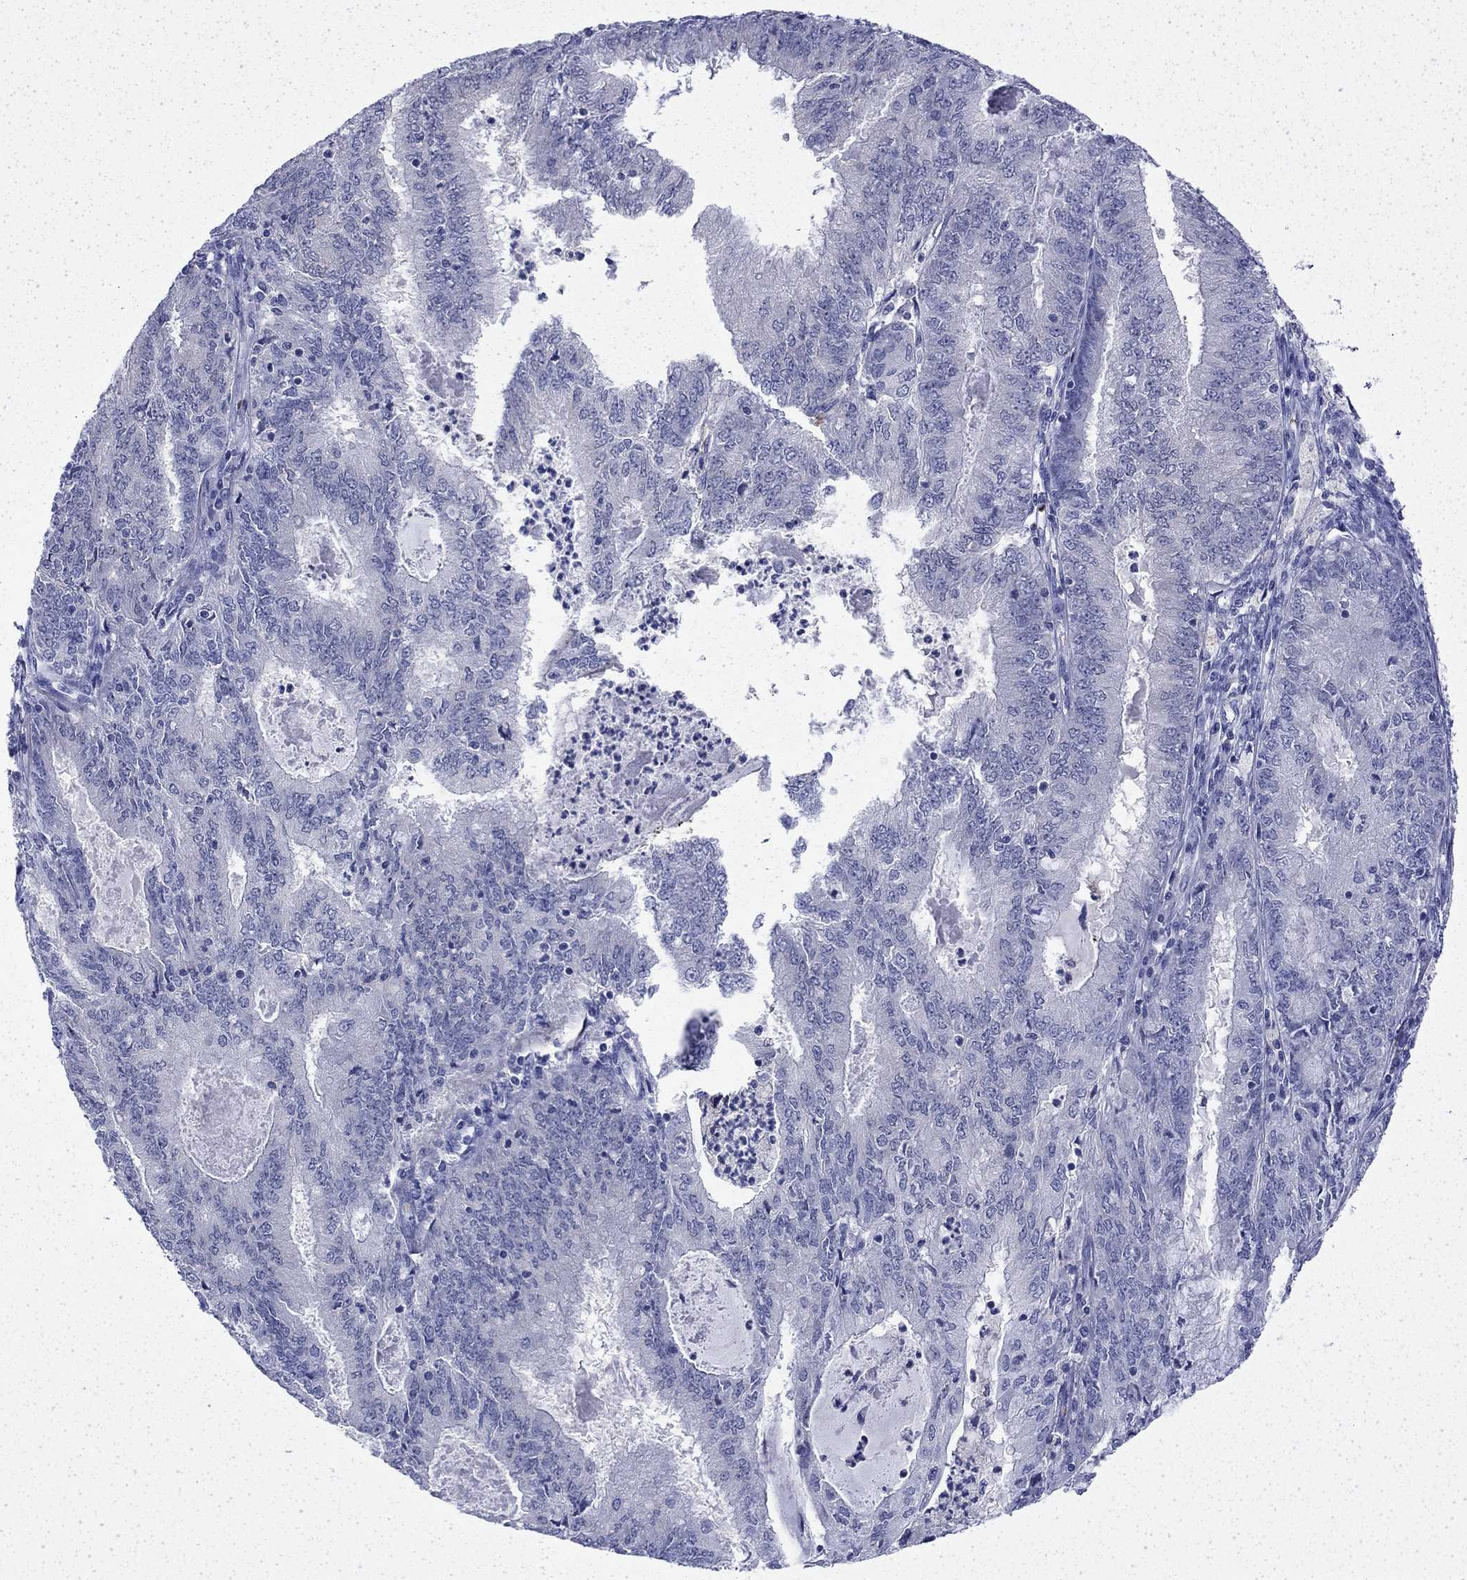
{"staining": {"intensity": "negative", "quantity": "none", "location": "none"}, "tissue": "endometrial cancer", "cell_type": "Tumor cells", "image_type": "cancer", "snomed": [{"axis": "morphology", "description": "Adenocarcinoma, NOS"}, {"axis": "topography", "description": "Endometrium"}], "caption": "This is an IHC micrograph of endometrial cancer (adenocarcinoma). There is no staining in tumor cells.", "gene": "ENPP6", "patient": {"sex": "female", "age": 57}}